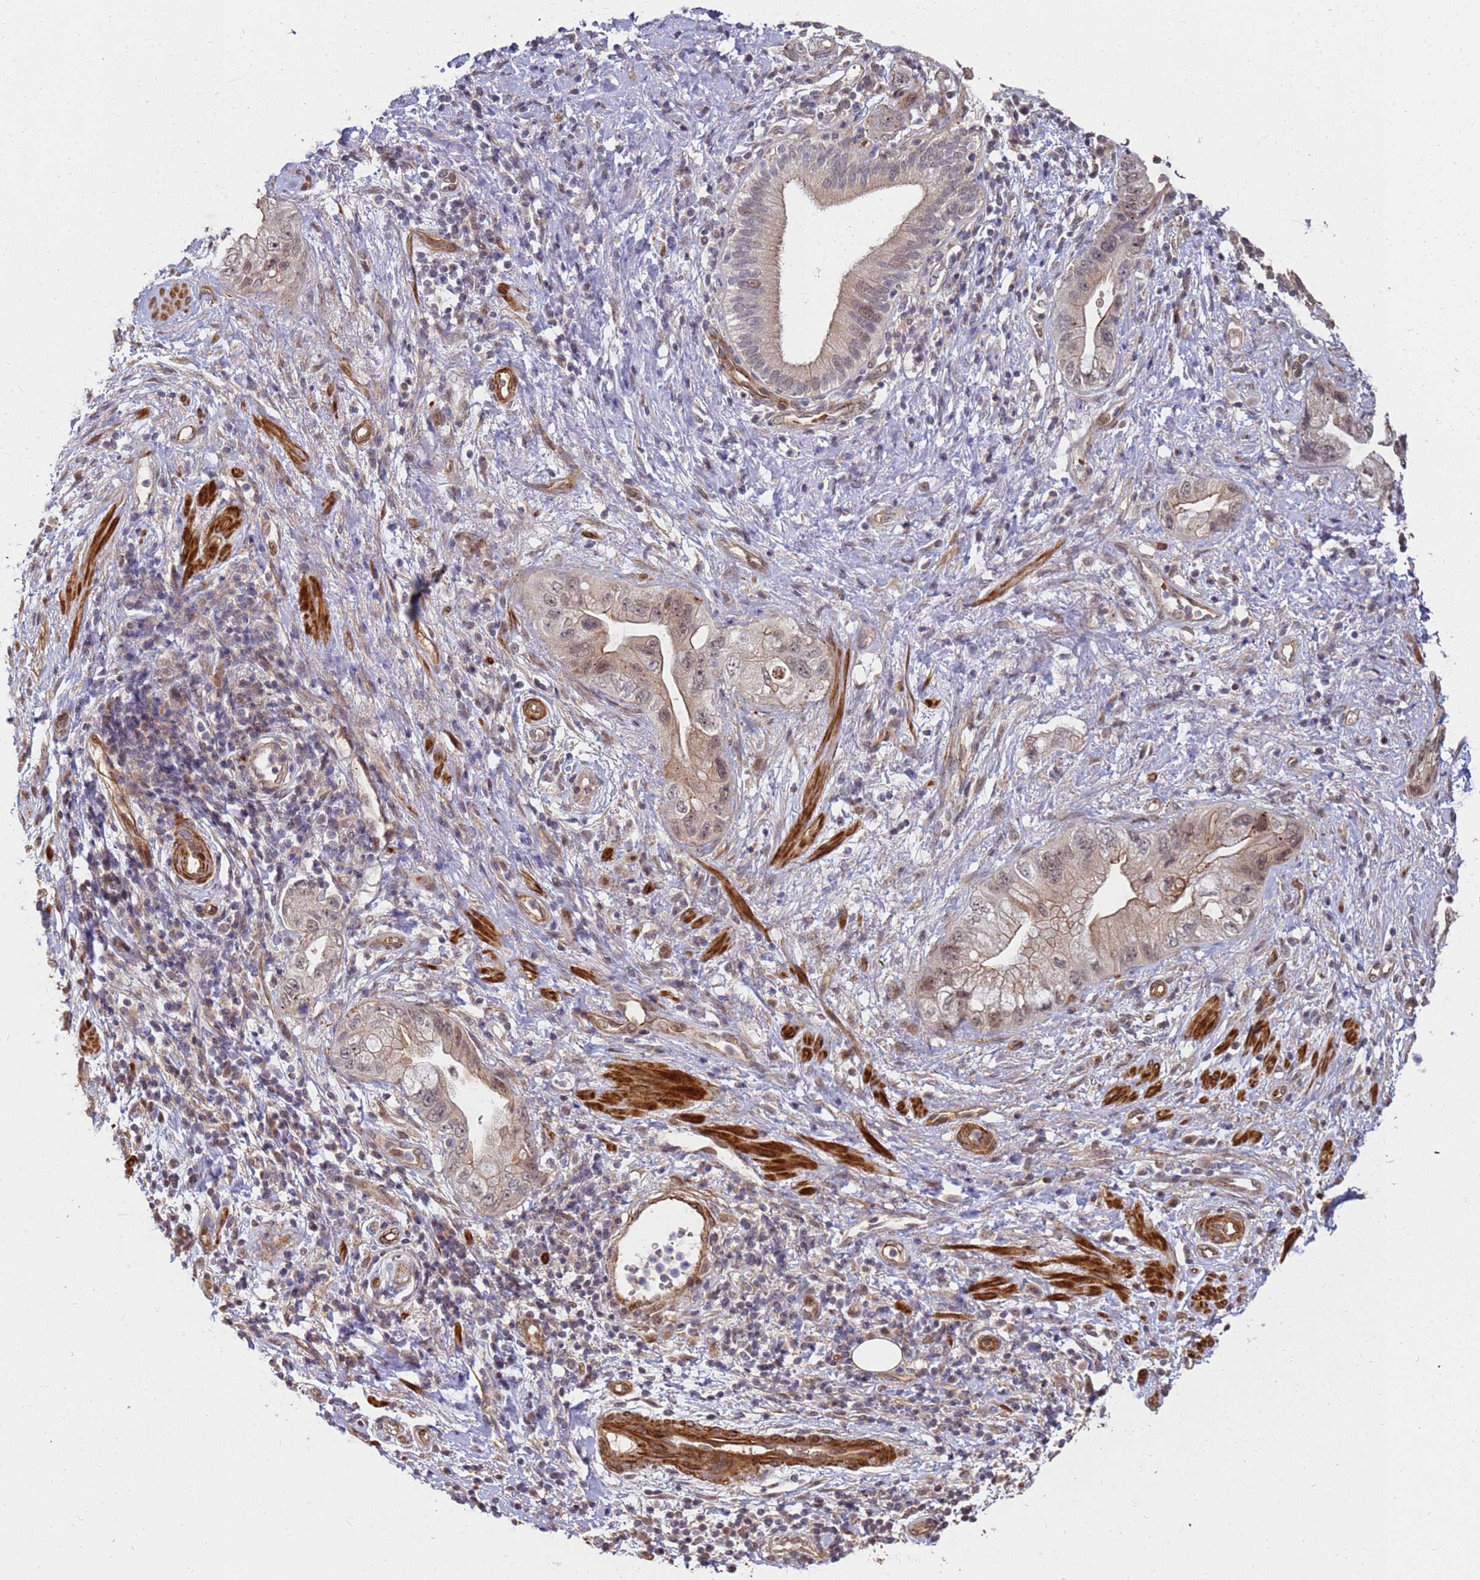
{"staining": {"intensity": "moderate", "quantity": "25%-75%", "location": "cytoplasmic/membranous,nuclear"}, "tissue": "pancreatic cancer", "cell_type": "Tumor cells", "image_type": "cancer", "snomed": [{"axis": "morphology", "description": "Adenocarcinoma, NOS"}, {"axis": "topography", "description": "Pancreas"}], "caption": "Protein staining of pancreatic adenocarcinoma tissue shows moderate cytoplasmic/membranous and nuclear expression in about 25%-75% of tumor cells. (Brightfield microscopy of DAB IHC at high magnification).", "gene": "ST18", "patient": {"sex": "female", "age": 73}}